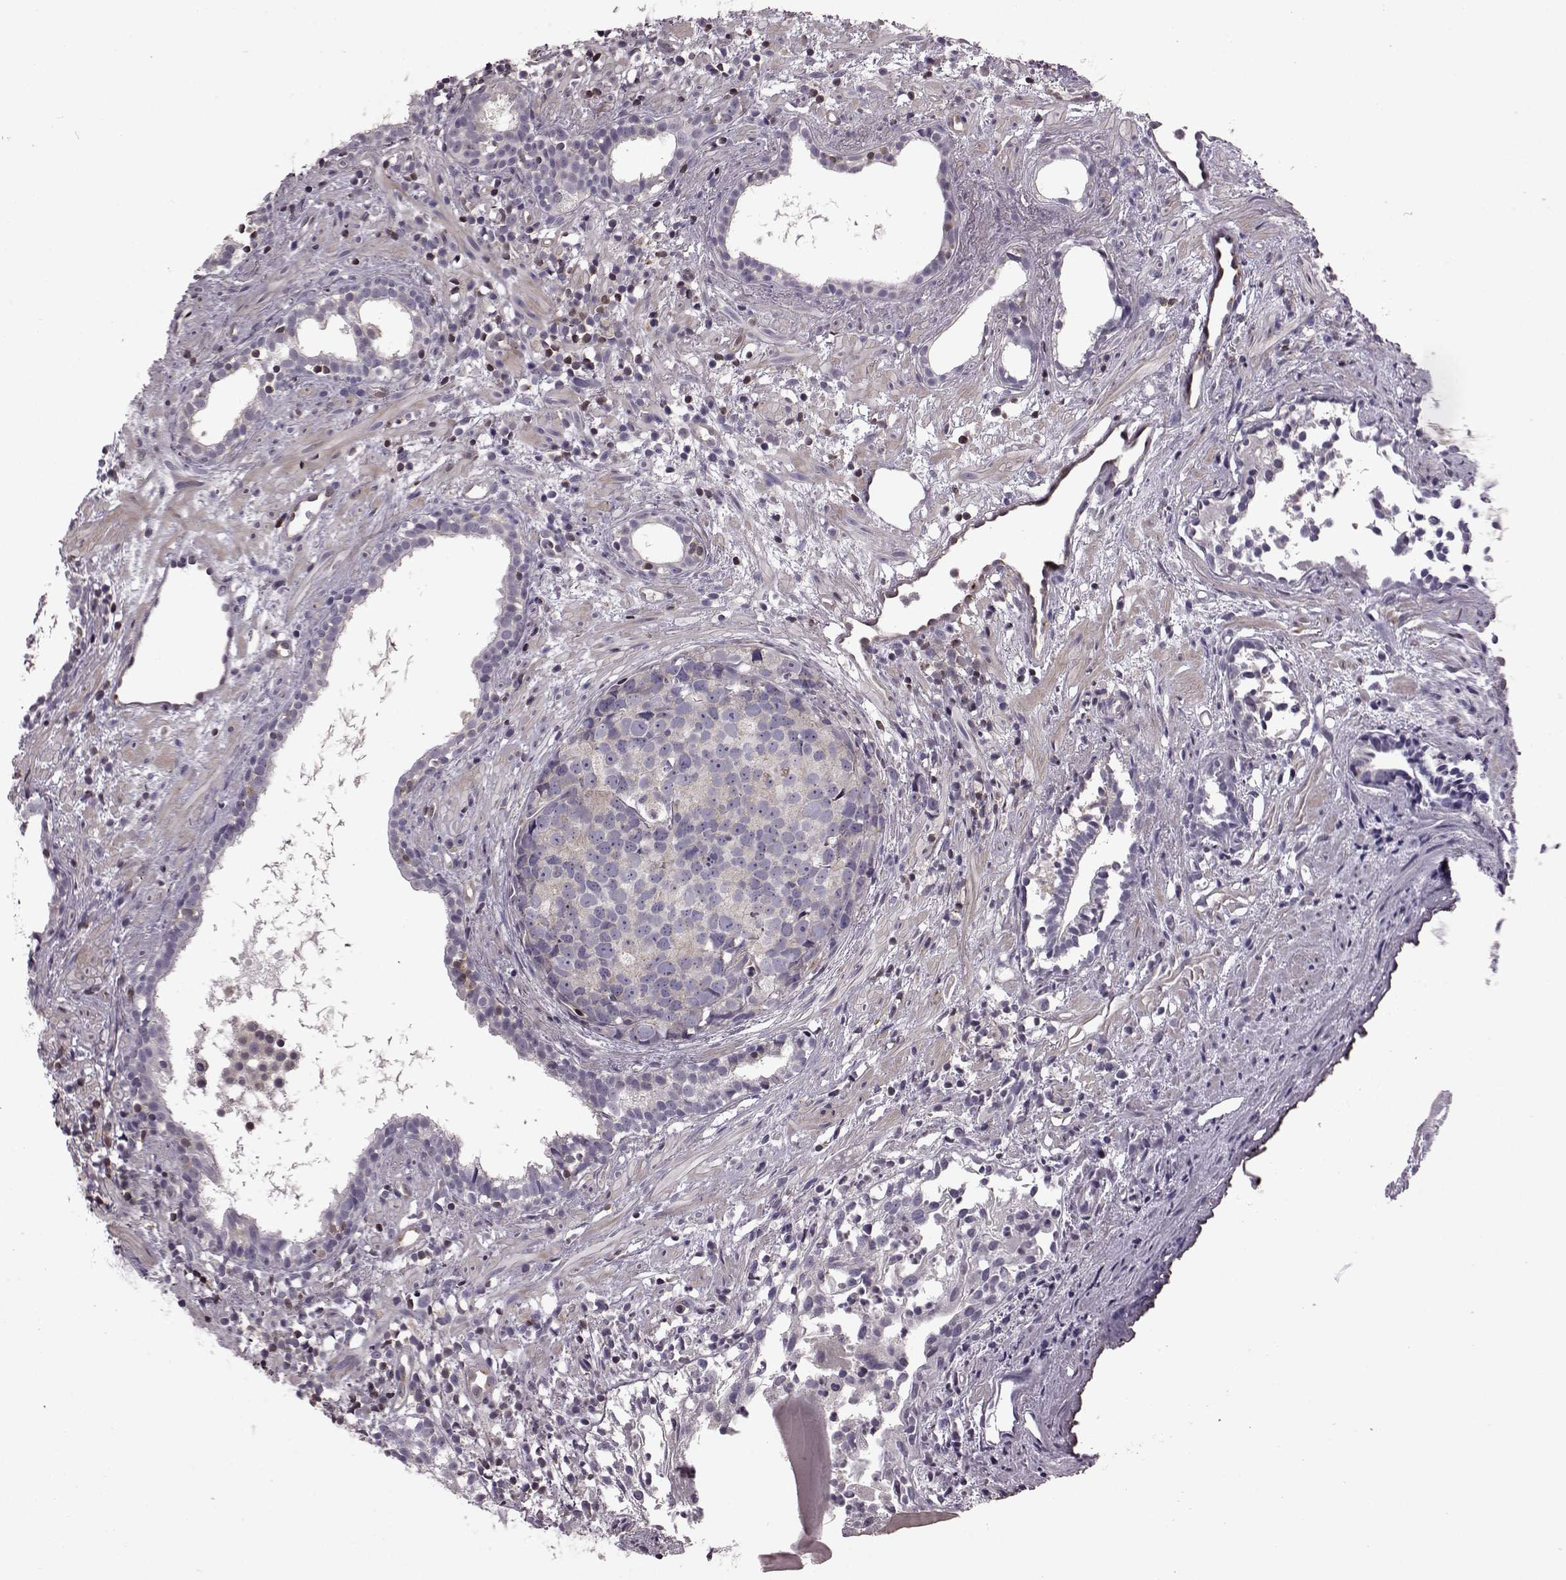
{"staining": {"intensity": "negative", "quantity": "none", "location": "none"}, "tissue": "prostate cancer", "cell_type": "Tumor cells", "image_type": "cancer", "snomed": [{"axis": "morphology", "description": "Adenocarcinoma, High grade"}, {"axis": "topography", "description": "Prostate"}], "caption": "There is no significant positivity in tumor cells of prostate cancer (high-grade adenocarcinoma).", "gene": "CDC42SE1", "patient": {"sex": "male", "age": 83}}